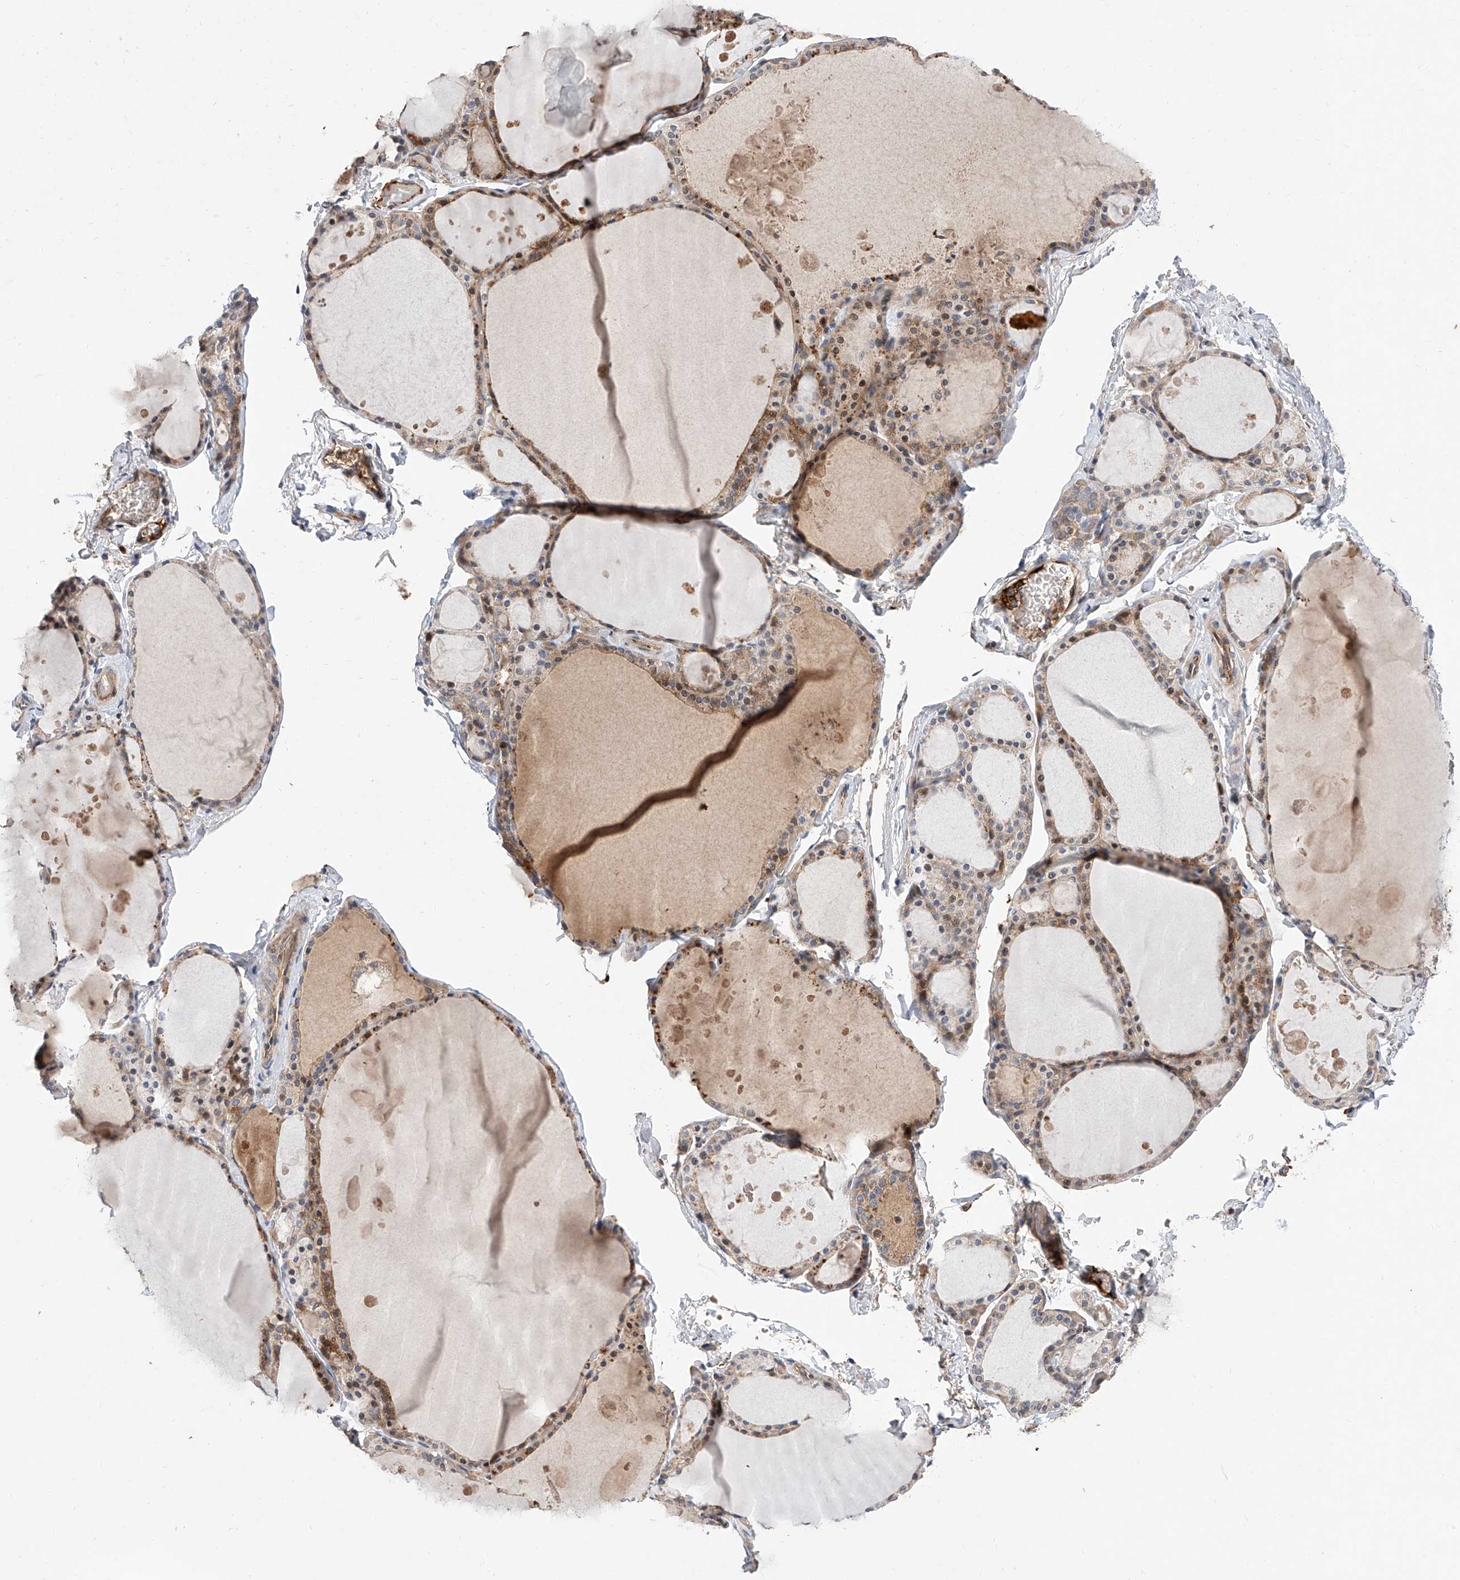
{"staining": {"intensity": "moderate", "quantity": ">75%", "location": "cytoplasmic/membranous"}, "tissue": "thyroid gland", "cell_type": "Glandular cells", "image_type": "normal", "snomed": [{"axis": "morphology", "description": "Normal tissue, NOS"}, {"axis": "topography", "description": "Thyroid gland"}], "caption": "Immunohistochemical staining of unremarkable thyroid gland shows >75% levels of moderate cytoplasmic/membranous protein positivity in approximately >75% of glandular cells. The protein is stained brown, and the nuclei are stained in blue (DAB (3,3'-diaminobenzidine) IHC with brightfield microscopy, high magnification).", "gene": "FUCA2", "patient": {"sex": "male", "age": 56}}